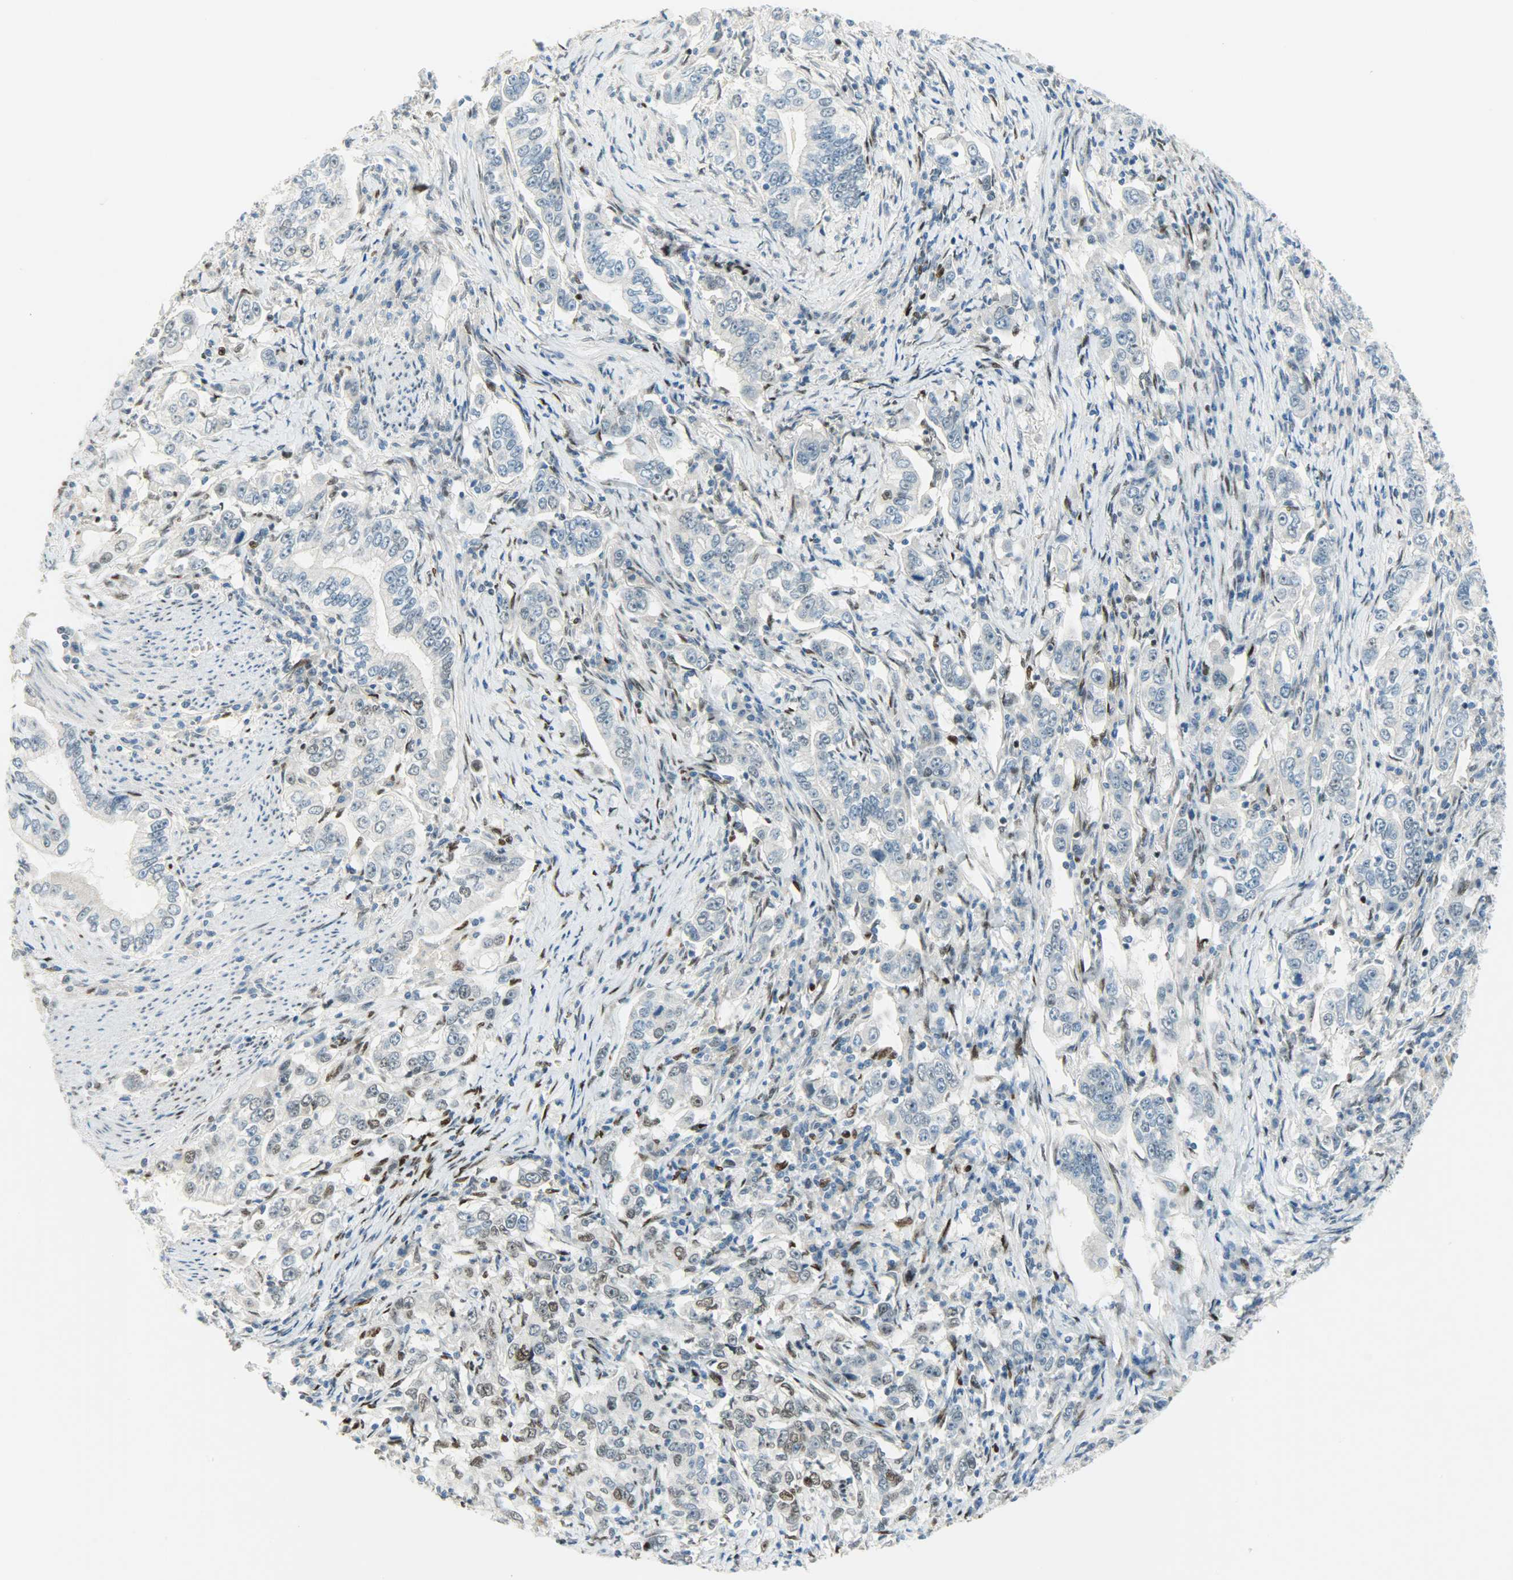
{"staining": {"intensity": "weak", "quantity": "25%-75%", "location": "nuclear"}, "tissue": "stomach cancer", "cell_type": "Tumor cells", "image_type": "cancer", "snomed": [{"axis": "morphology", "description": "Adenocarcinoma, NOS"}, {"axis": "topography", "description": "Stomach, lower"}], "caption": "Immunohistochemistry (IHC) (DAB (3,3'-diaminobenzidine)) staining of stomach cancer (adenocarcinoma) exhibits weak nuclear protein positivity in about 25%-75% of tumor cells.", "gene": "JUNB", "patient": {"sex": "female", "age": 72}}